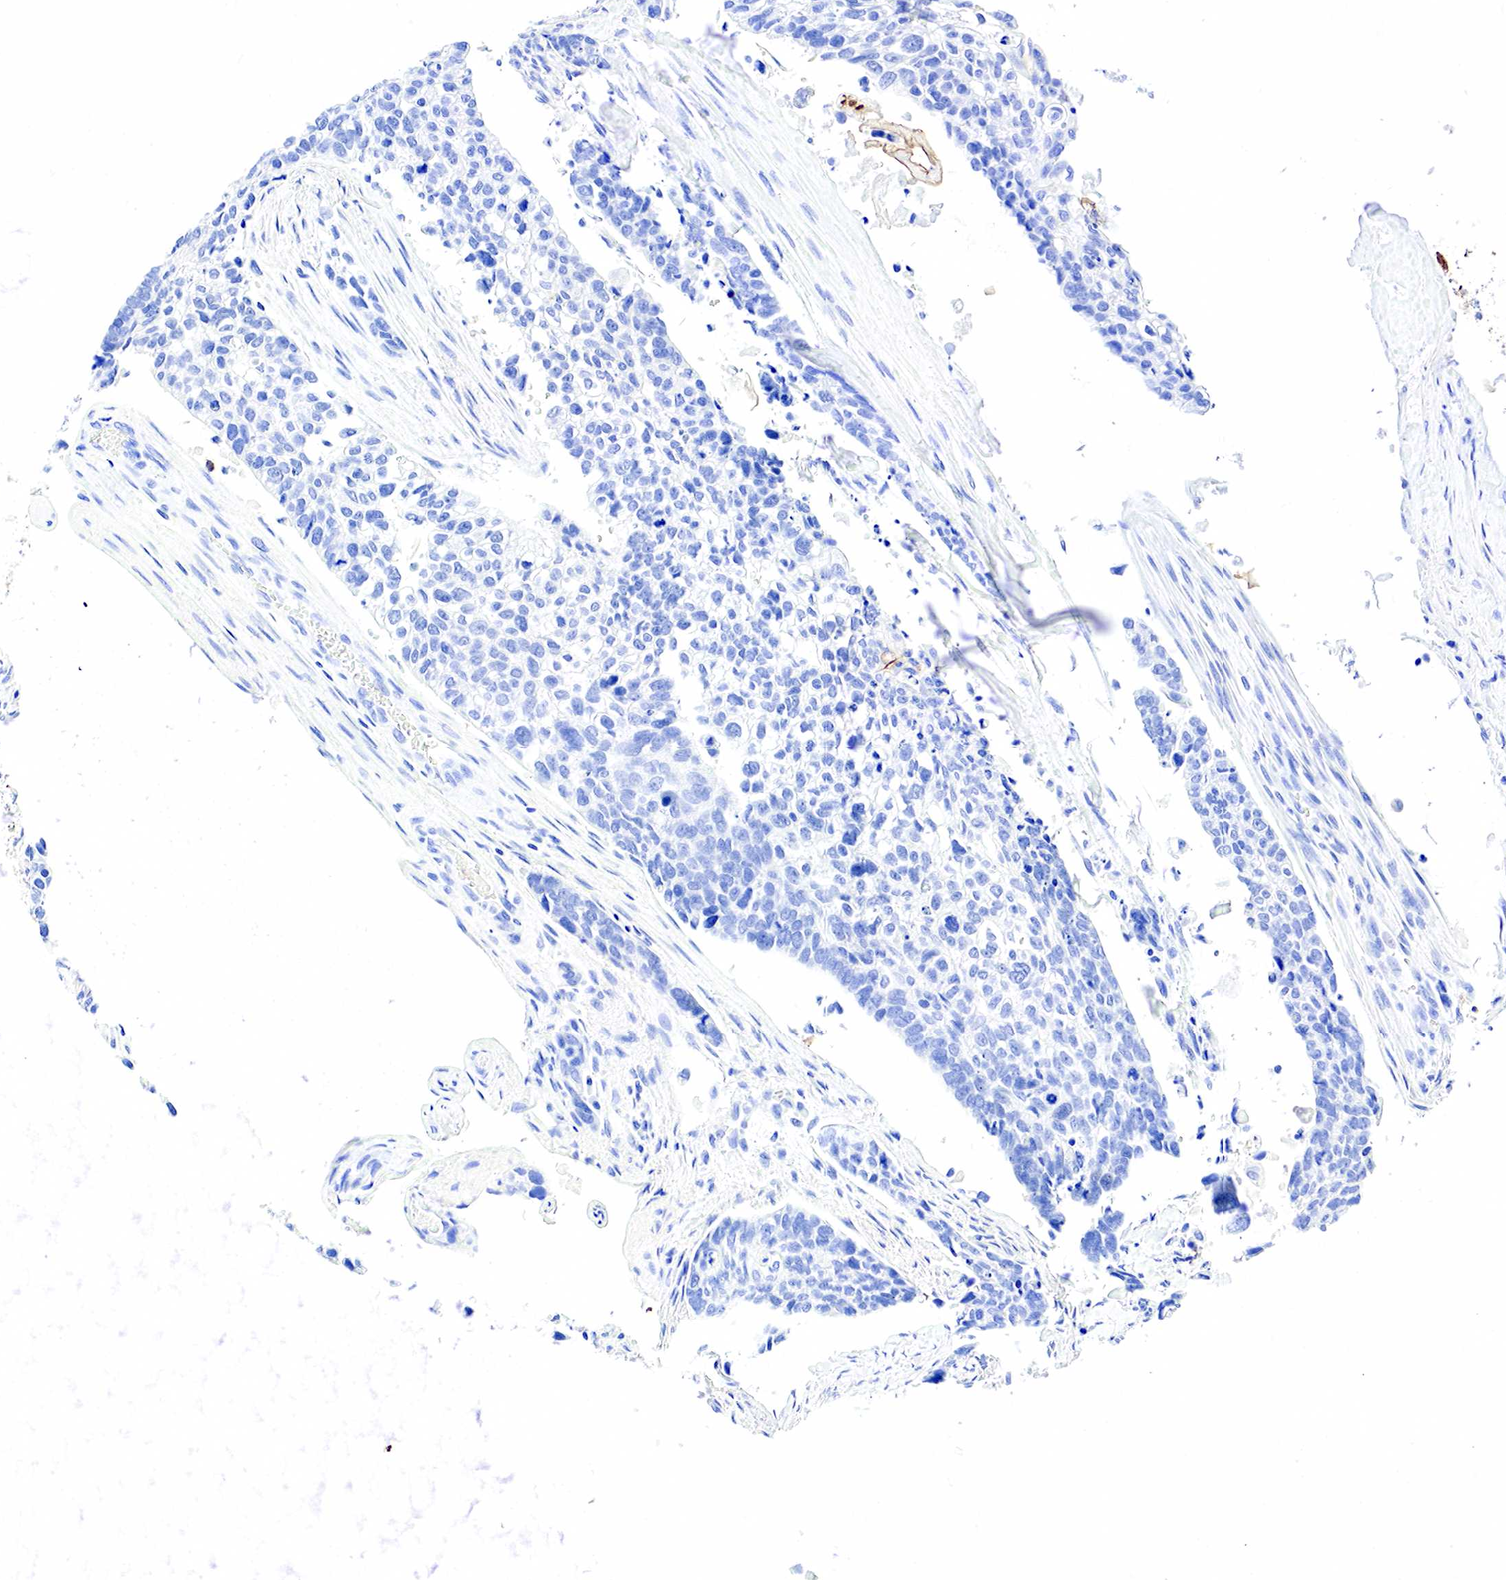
{"staining": {"intensity": "negative", "quantity": "none", "location": "none"}, "tissue": "lung cancer", "cell_type": "Tumor cells", "image_type": "cancer", "snomed": [{"axis": "morphology", "description": "Squamous cell carcinoma, NOS"}, {"axis": "topography", "description": "Lymph node"}, {"axis": "topography", "description": "Lung"}], "caption": "Tumor cells are negative for brown protein staining in squamous cell carcinoma (lung).", "gene": "FUT4", "patient": {"sex": "male", "age": 74}}